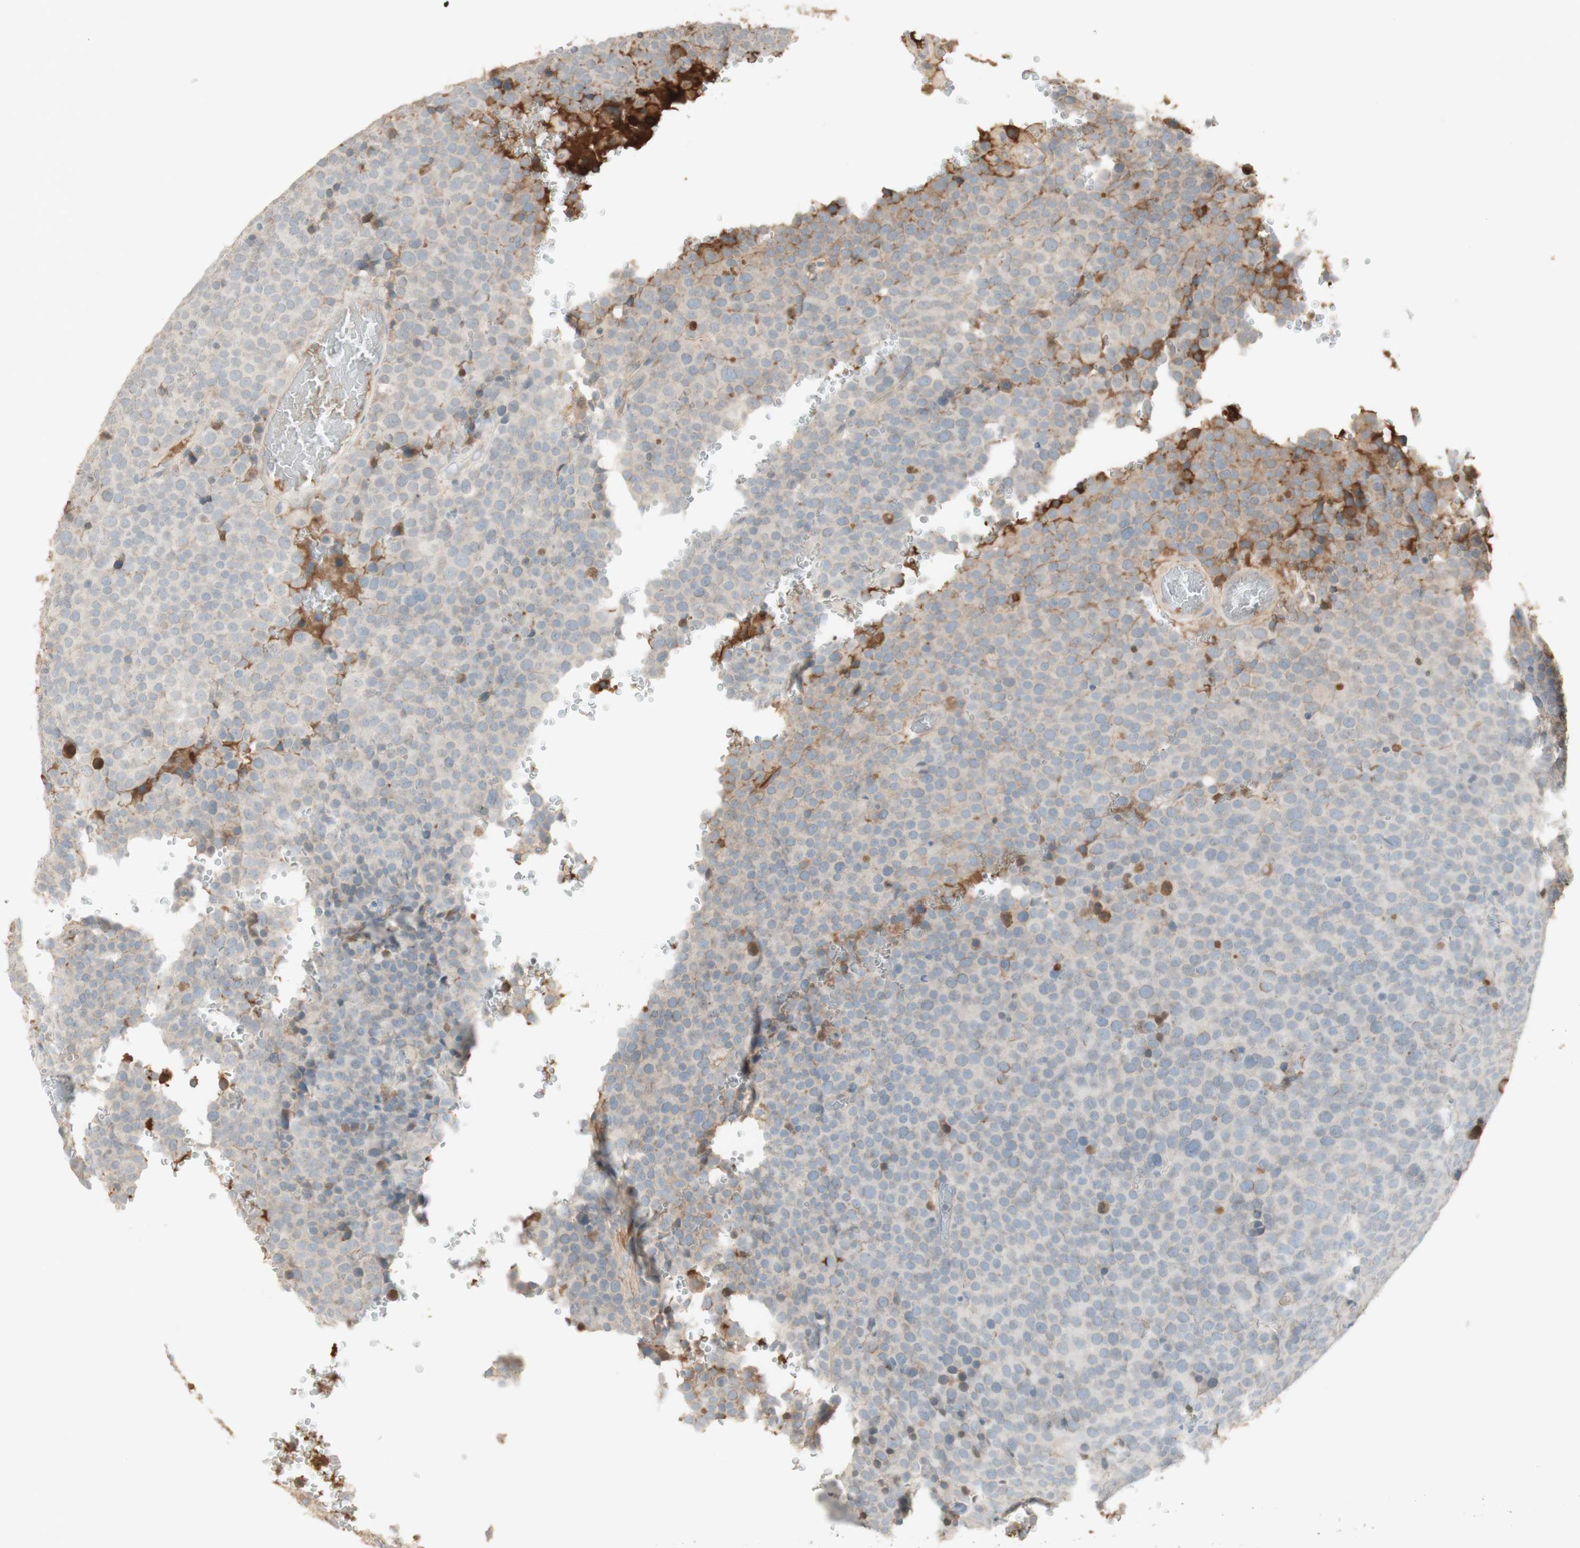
{"staining": {"intensity": "negative", "quantity": "none", "location": "none"}, "tissue": "testis cancer", "cell_type": "Tumor cells", "image_type": "cancer", "snomed": [{"axis": "morphology", "description": "Seminoma, NOS"}, {"axis": "topography", "description": "Testis"}], "caption": "There is no significant expression in tumor cells of seminoma (testis). The staining was performed using DAB to visualize the protein expression in brown, while the nuclei were stained in blue with hematoxylin (Magnification: 20x).", "gene": "NID1", "patient": {"sex": "male", "age": 71}}